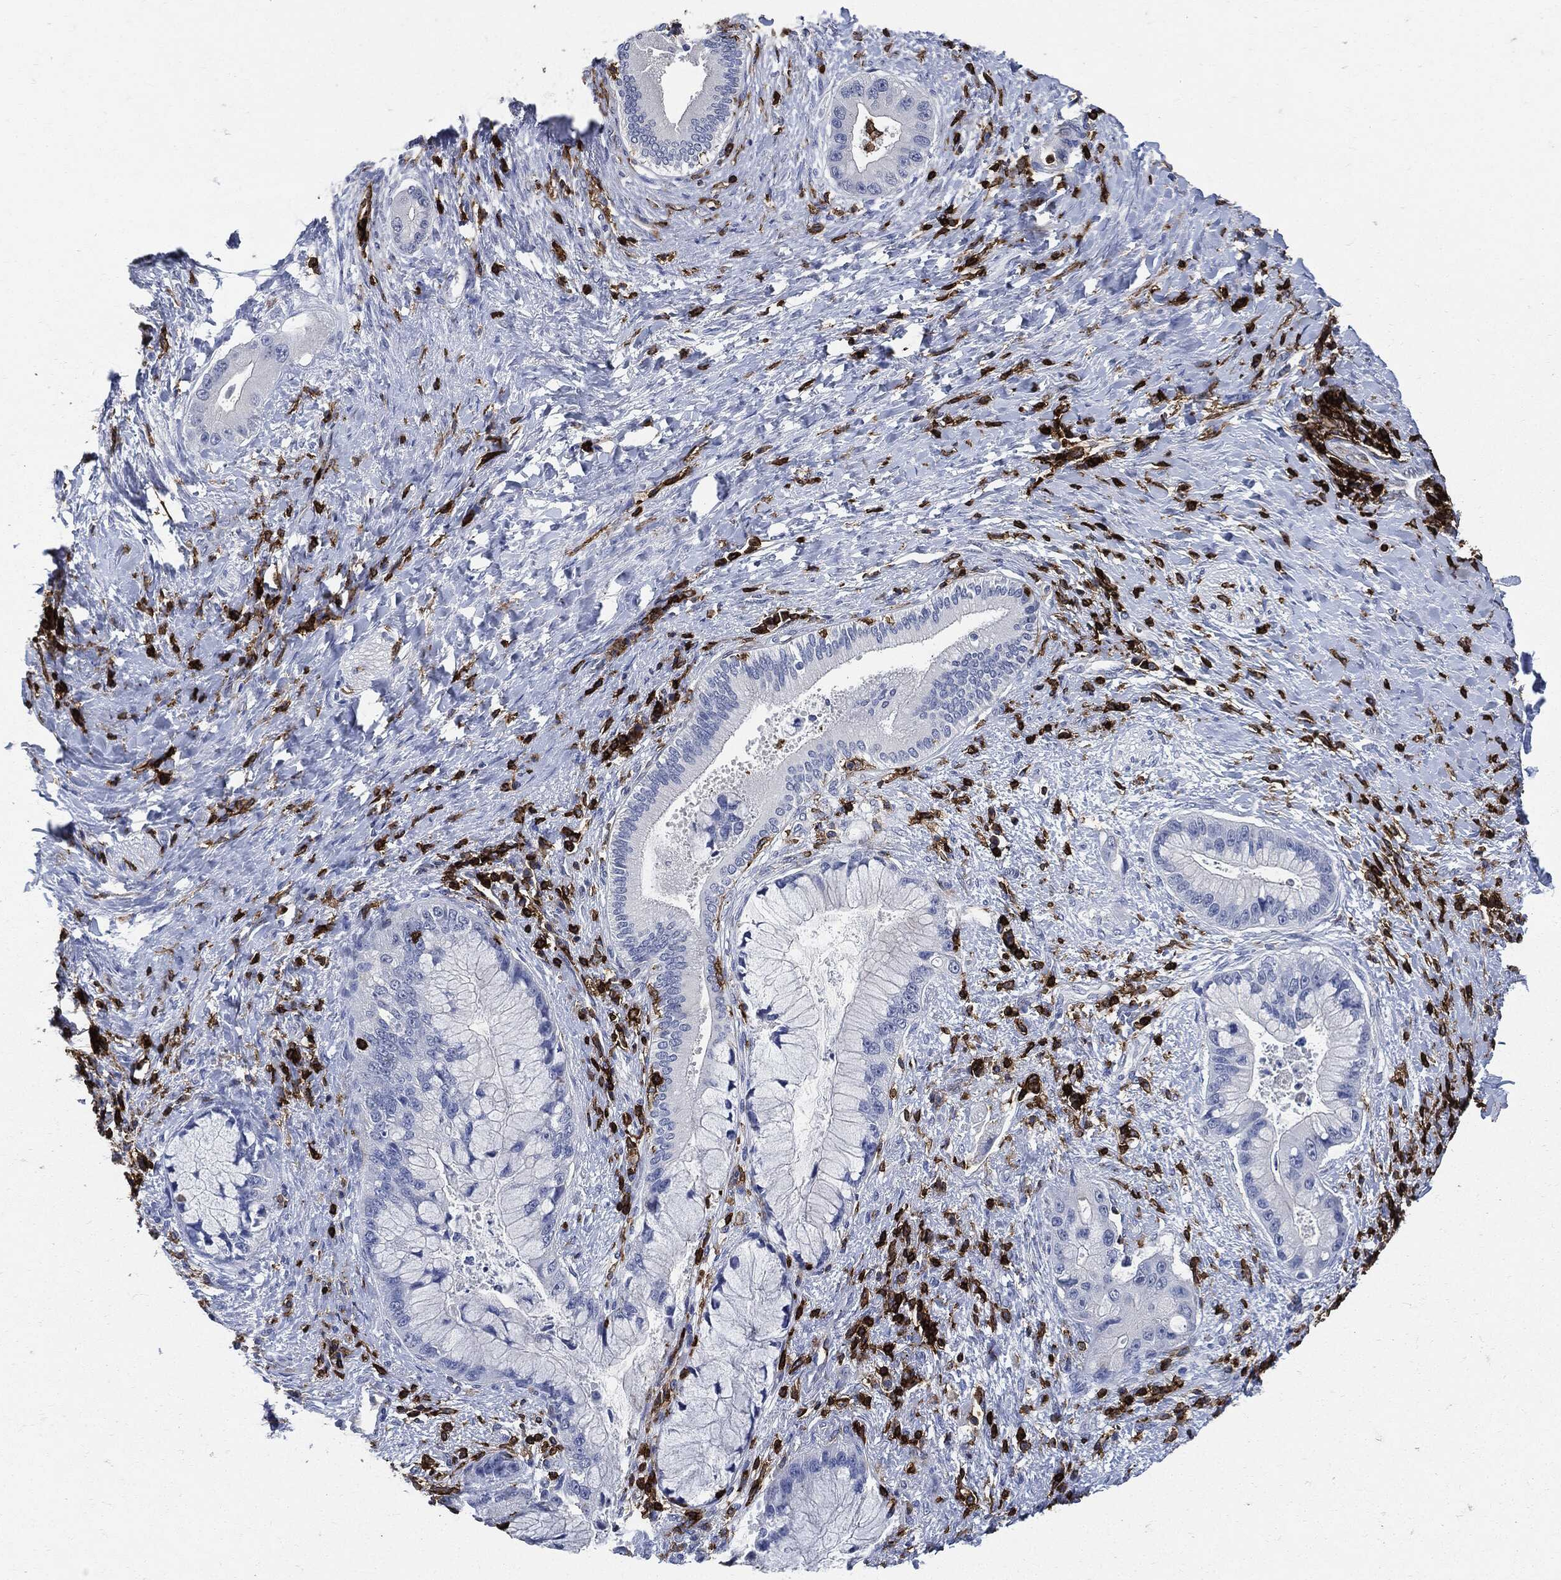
{"staining": {"intensity": "negative", "quantity": "none", "location": "none"}, "tissue": "liver cancer", "cell_type": "Tumor cells", "image_type": "cancer", "snomed": [{"axis": "morphology", "description": "Normal tissue, NOS"}, {"axis": "morphology", "description": "Cholangiocarcinoma"}, {"axis": "topography", "description": "Liver"}, {"axis": "topography", "description": "Peripheral nerve tissue"}], "caption": "The image shows no significant staining in tumor cells of cholangiocarcinoma (liver). (DAB (3,3'-diaminobenzidine) immunohistochemistry (IHC) visualized using brightfield microscopy, high magnification).", "gene": "PTPRC", "patient": {"sex": "male", "age": 50}}